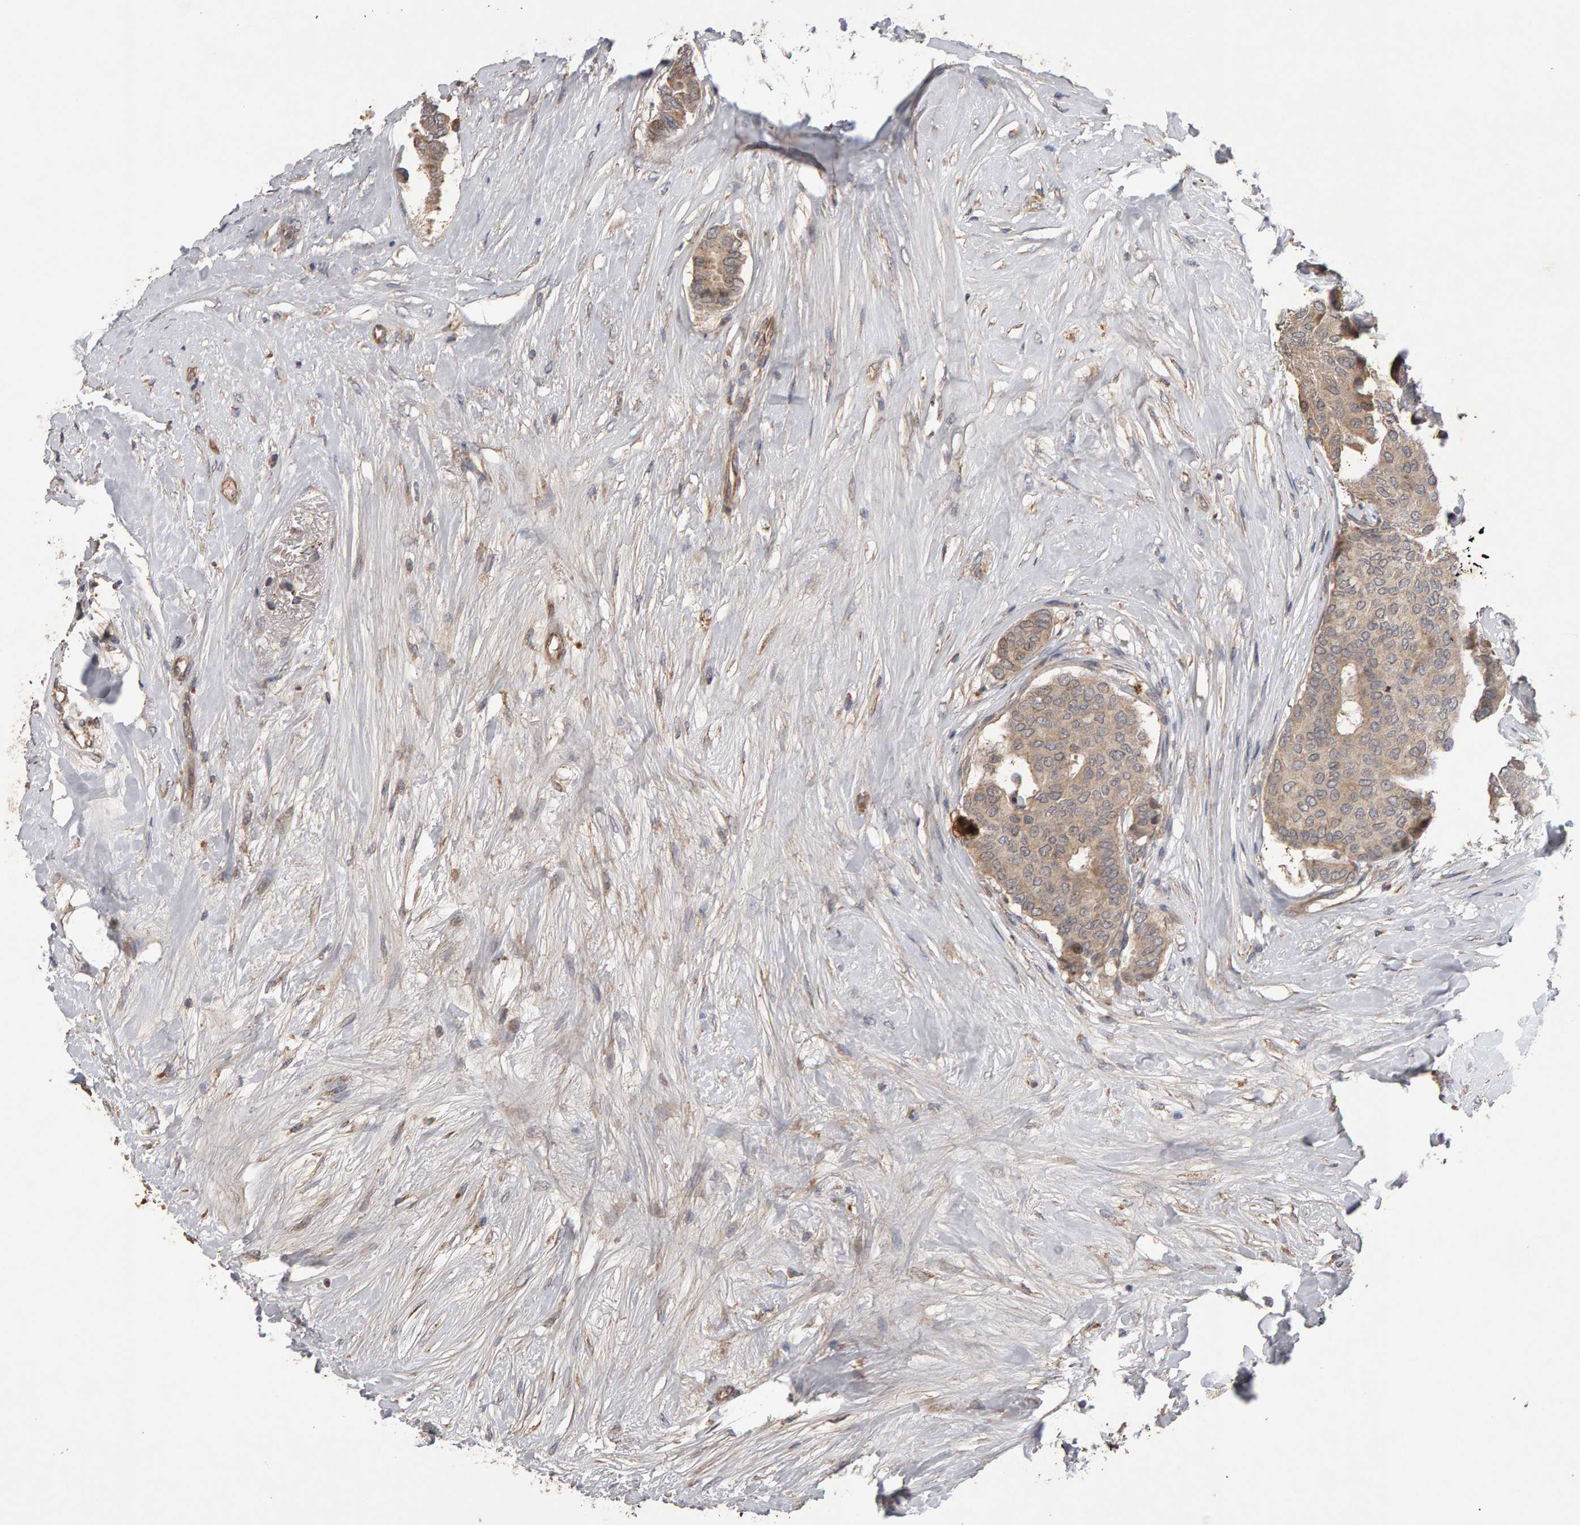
{"staining": {"intensity": "weak", "quantity": "<25%", "location": "cytoplasmic/membranous"}, "tissue": "breast cancer", "cell_type": "Tumor cells", "image_type": "cancer", "snomed": [{"axis": "morphology", "description": "Duct carcinoma"}, {"axis": "topography", "description": "Breast"}], "caption": "Immunohistochemistry (IHC) photomicrograph of breast cancer (intraductal carcinoma) stained for a protein (brown), which shows no positivity in tumor cells.", "gene": "COASY", "patient": {"sex": "female", "age": 75}}